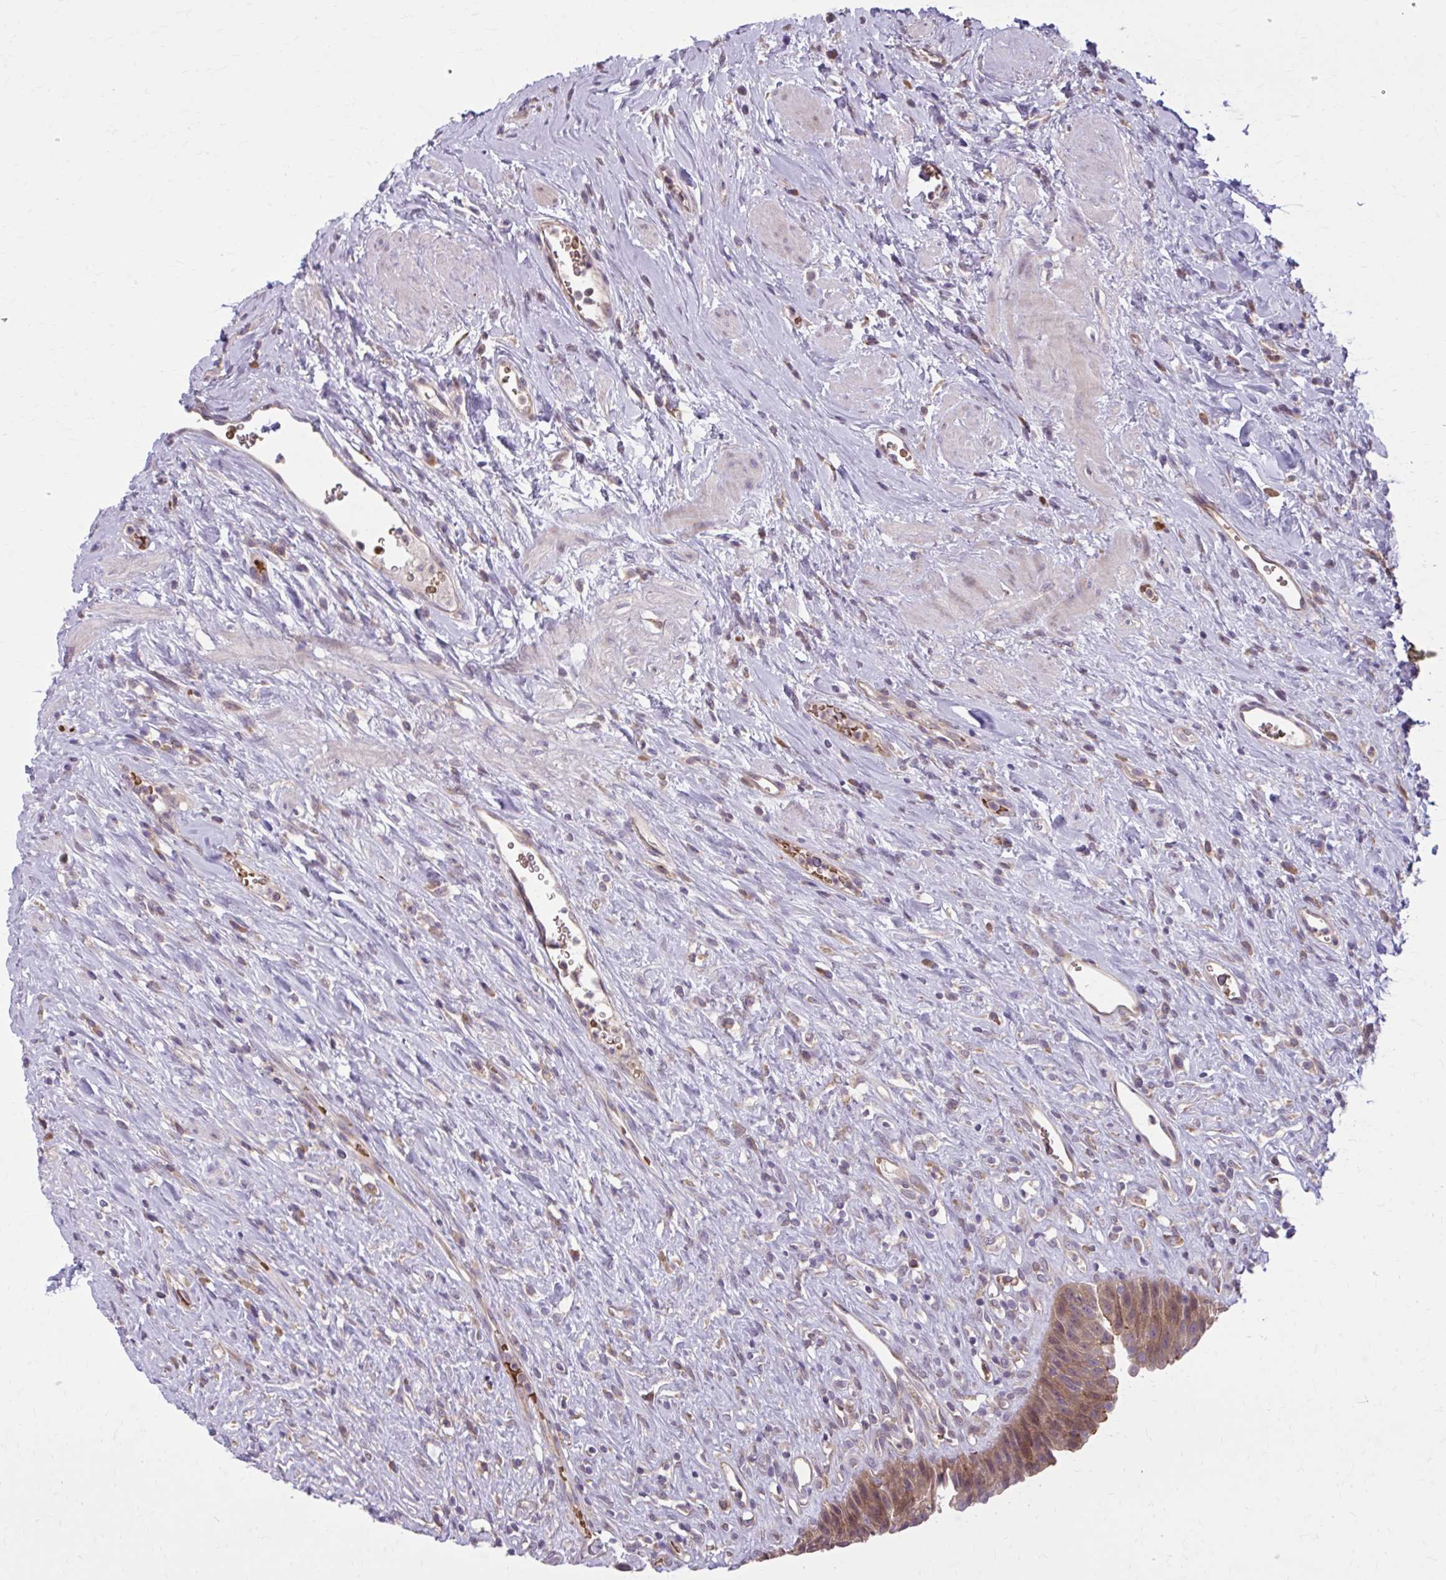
{"staining": {"intensity": "moderate", "quantity": ">75%", "location": "cytoplasmic/membranous"}, "tissue": "urinary bladder", "cell_type": "Urothelial cells", "image_type": "normal", "snomed": [{"axis": "morphology", "description": "Normal tissue, NOS"}, {"axis": "topography", "description": "Urinary bladder"}], "caption": "IHC of unremarkable human urinary bladder displays medium levels of moderate cytoplasmic/membranous expression in about >75% of urothelial cells. (Stains: DAB in brown, nuclei in blue, Microscopy: brightfield microscopy at high magnification).", "gene": "SNF8", "patient": {"sex": "female", "age": 56}}